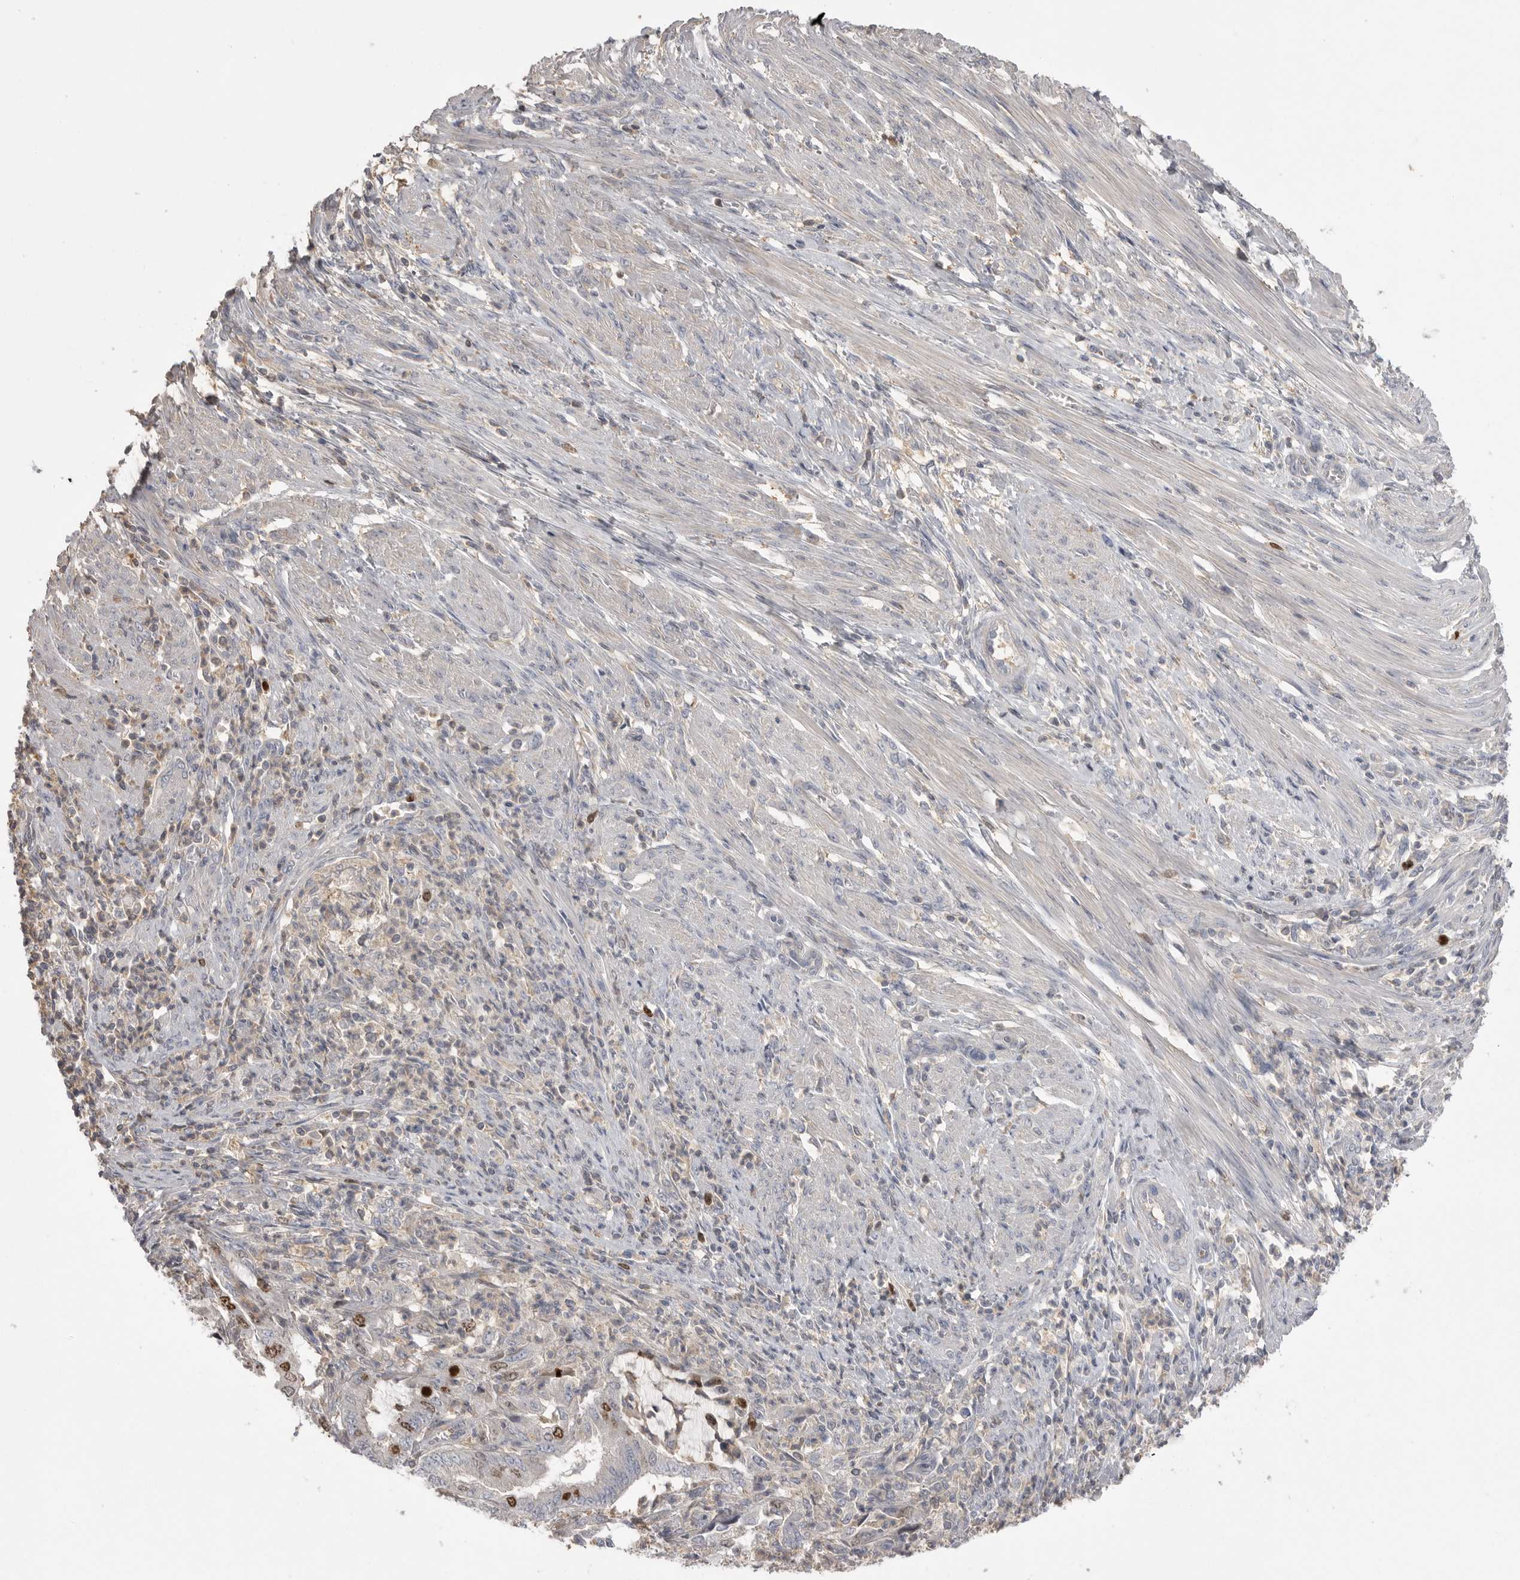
{"staining": {"intensity": "strong", "quantity": "<25%", "location": "nuclear"}, "tissue": "endometrial cancer", "cell_type": "Tumor cells", "image_type": "cancer", "snomed": [{"axis": "morphology", "description": "Adenocarcinoma, NOS"}, {"axis": "topography", "description": "Endometrium"}], "caption": "Endometrial cancer (adenocarcinoma) stained with a brown dye shows strong nuclear positive expression in approximately <25% of tumor cells.", "gene": "TOP2A", "patient": {"sex": "female", "age": 51}}